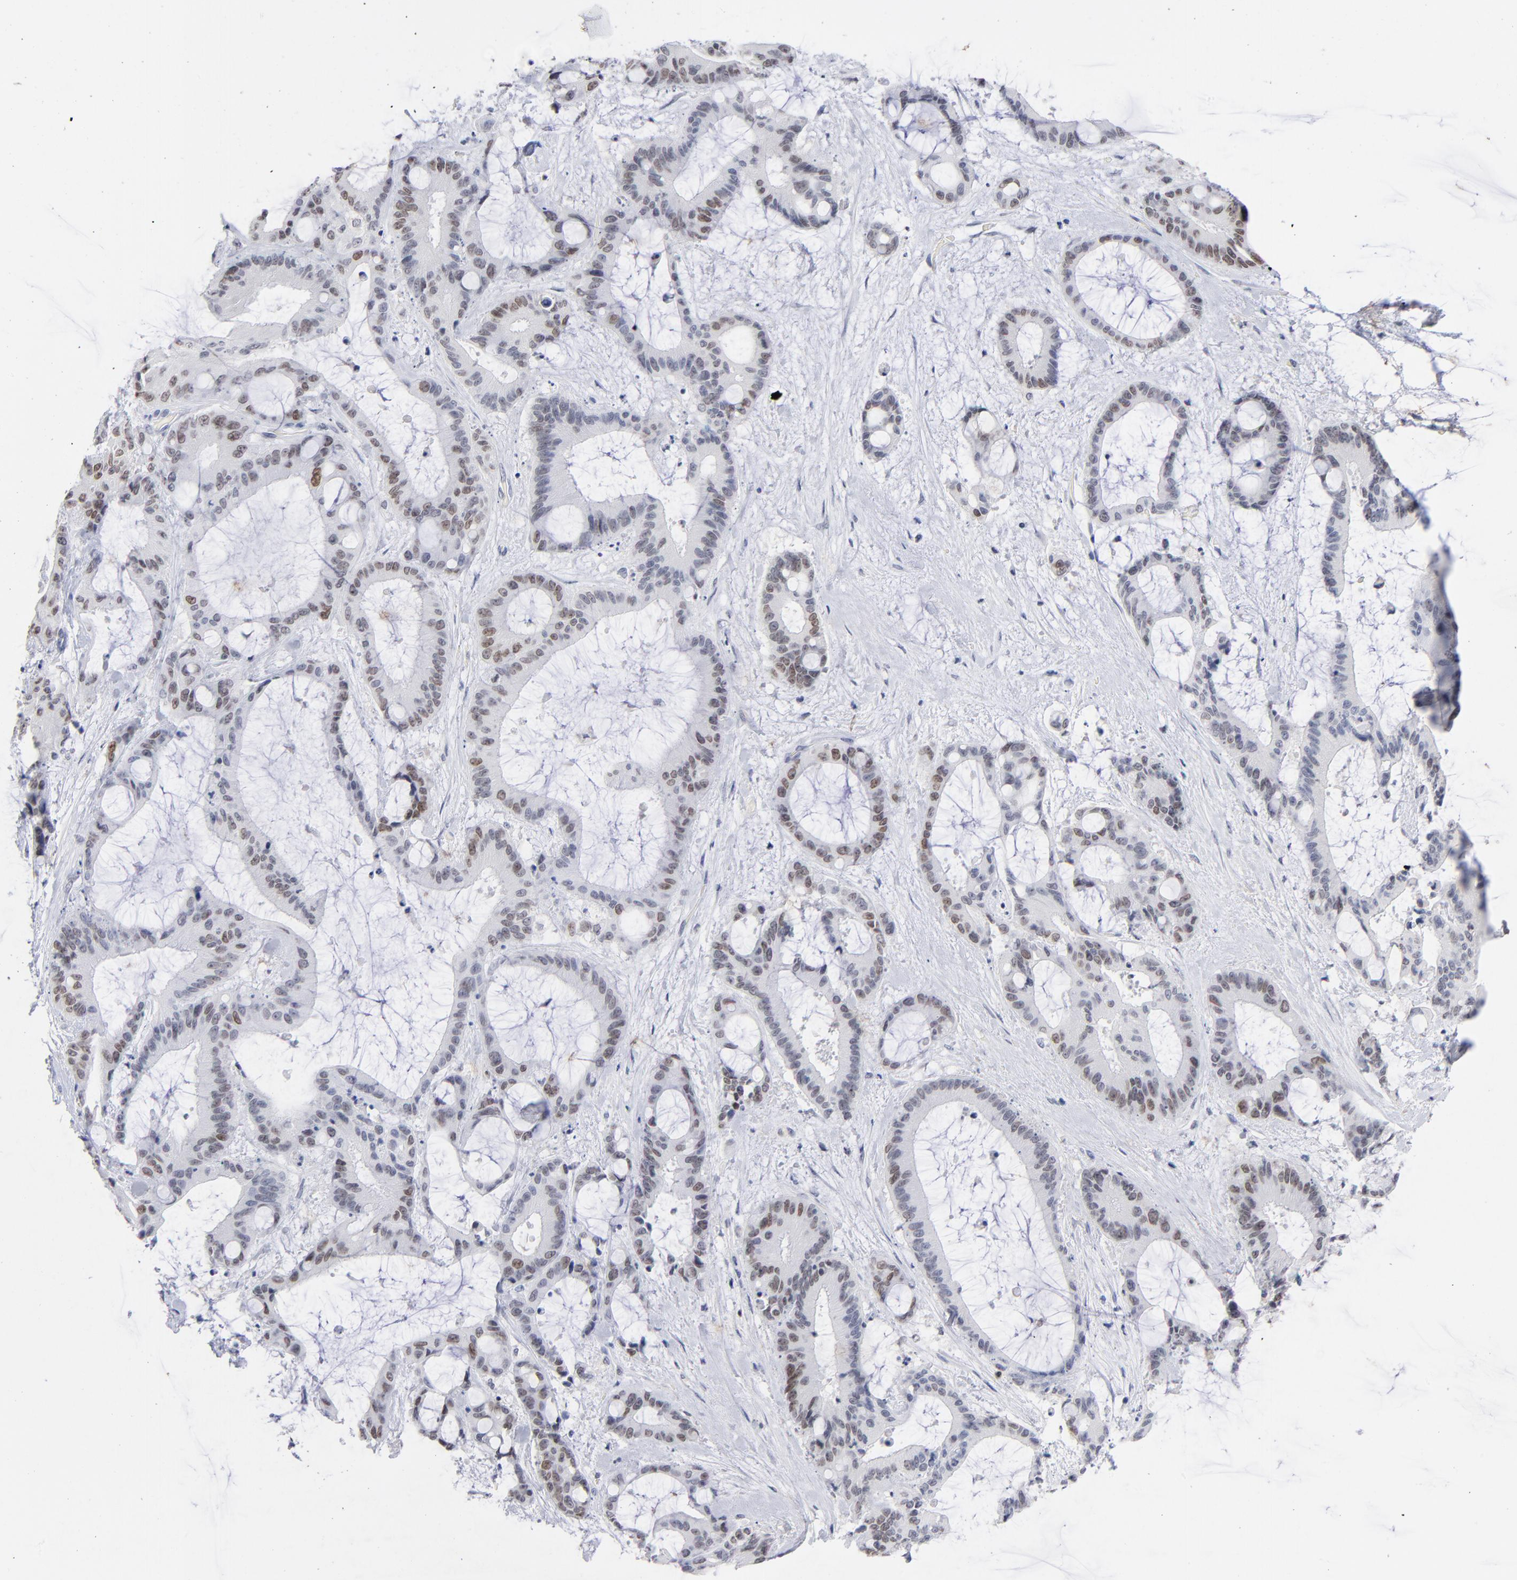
{"staining": {"intensity": "weak", "quantity": "25%-75%", "location": "nuclear"}, "tissue": "liver cancer", "cell_type": "Tumor cells", "image_type": "cancer", "snomed": [{"axis": "morphology", "description": "Cholangiocarcinoma"}, {"axis": "topography", "description": "Liver"}], "caption": "A low amount of weak nuclear positivity is identified in approximately 25%-75% of tumor cells in liver cancer tissue. The protein is shown in brown color, while the nuclei are stained blue.", "gene": "ORC2", "patient": {"sex": "female", "age": 73}}